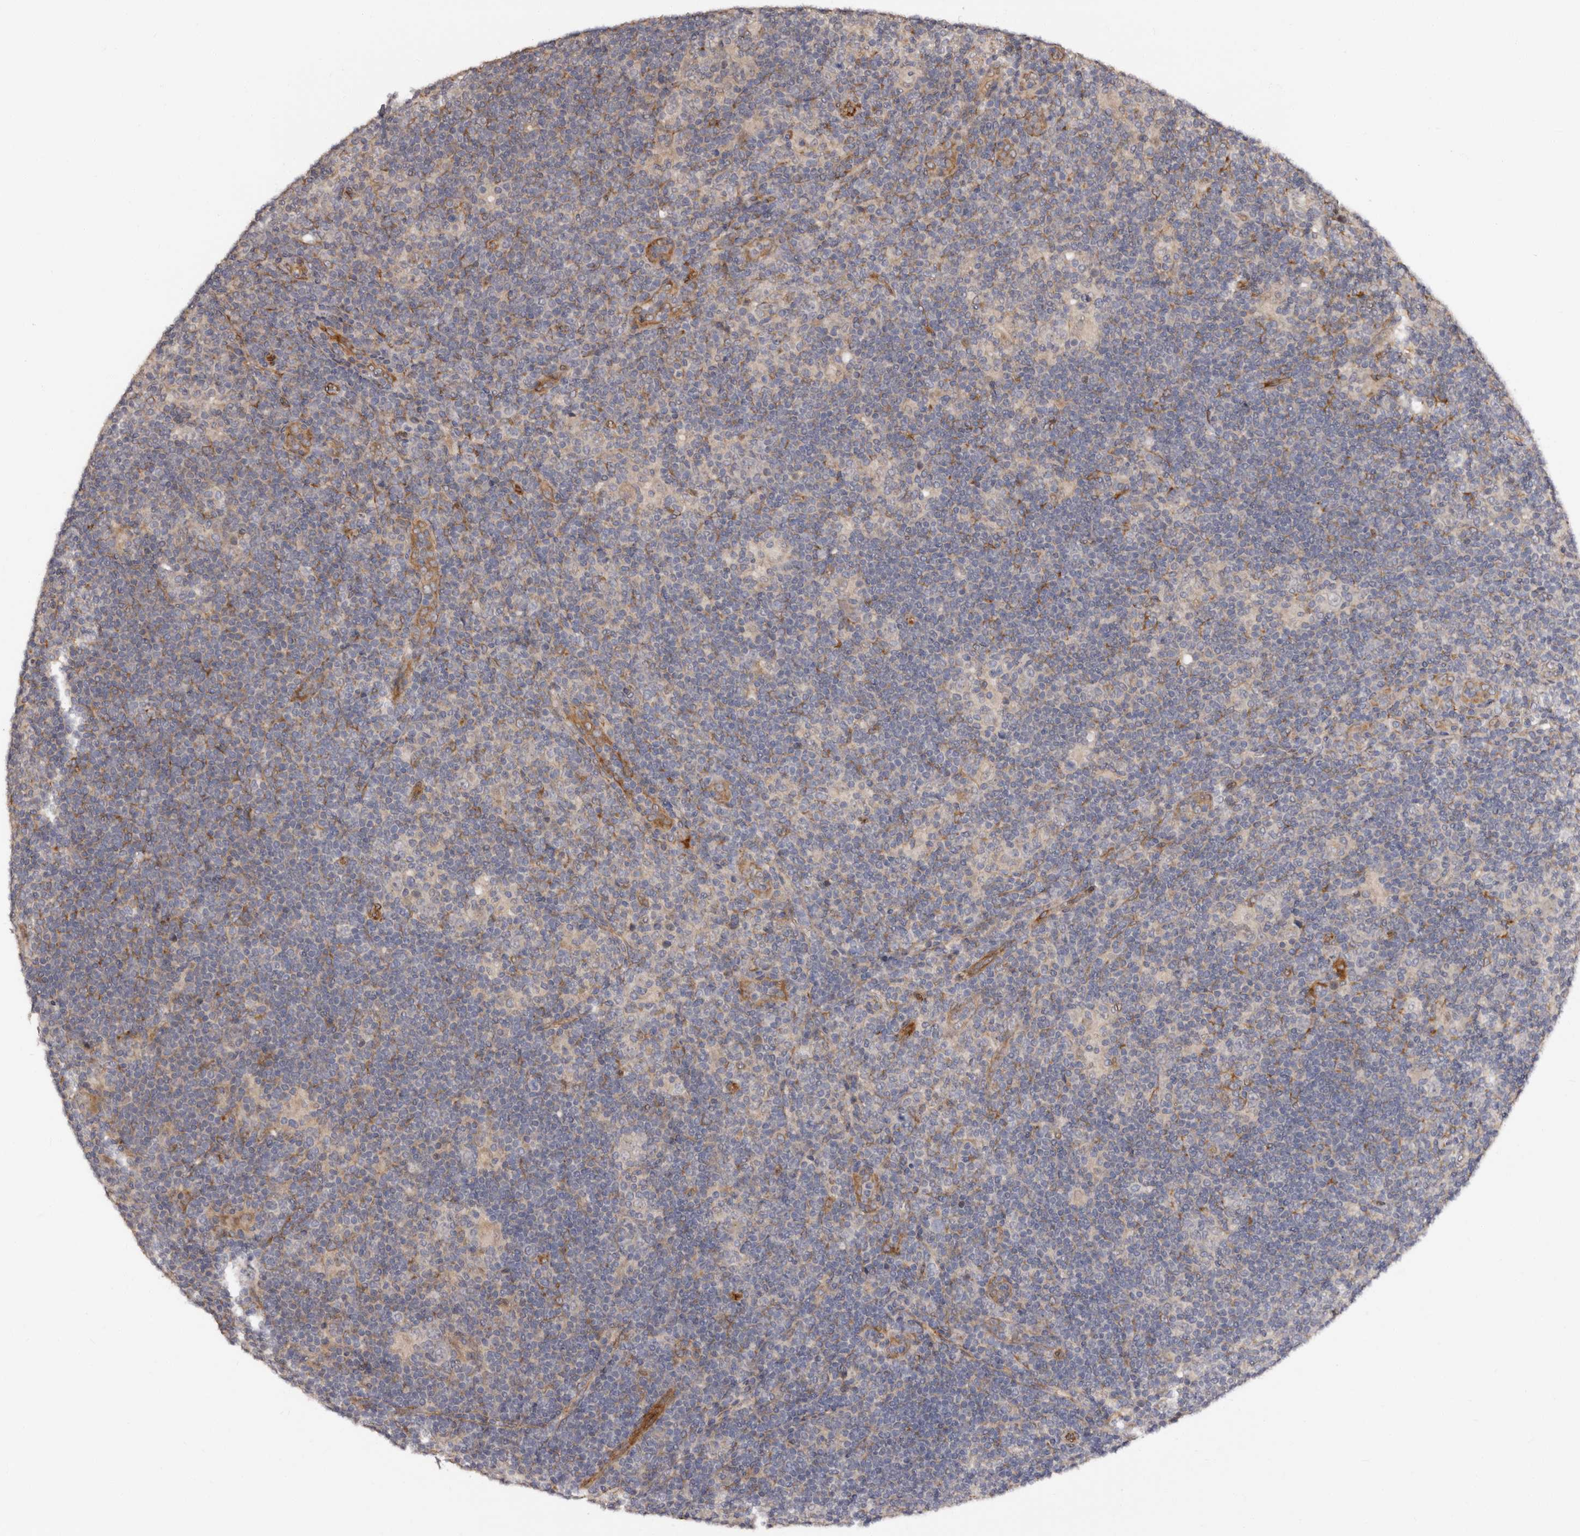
{"staining": {"intensity": "negative", "quantity": "none", "location": "none"}, "tissue": "lymphoma", "cell_type": "Tumor cells", "image_type": "cancer", "snomed": [{"axis": "morphology", "description": "Hodgkin's disease, NOS"}, {"axis": "topography", "description": "Lymph node"}], "caption": "This is a image of IHC staining of Hodgkin's disease, which shows no expression in tumor cells.", "gene": "TBC1D22B", "patient": {"sex": "female", "age": 57}}